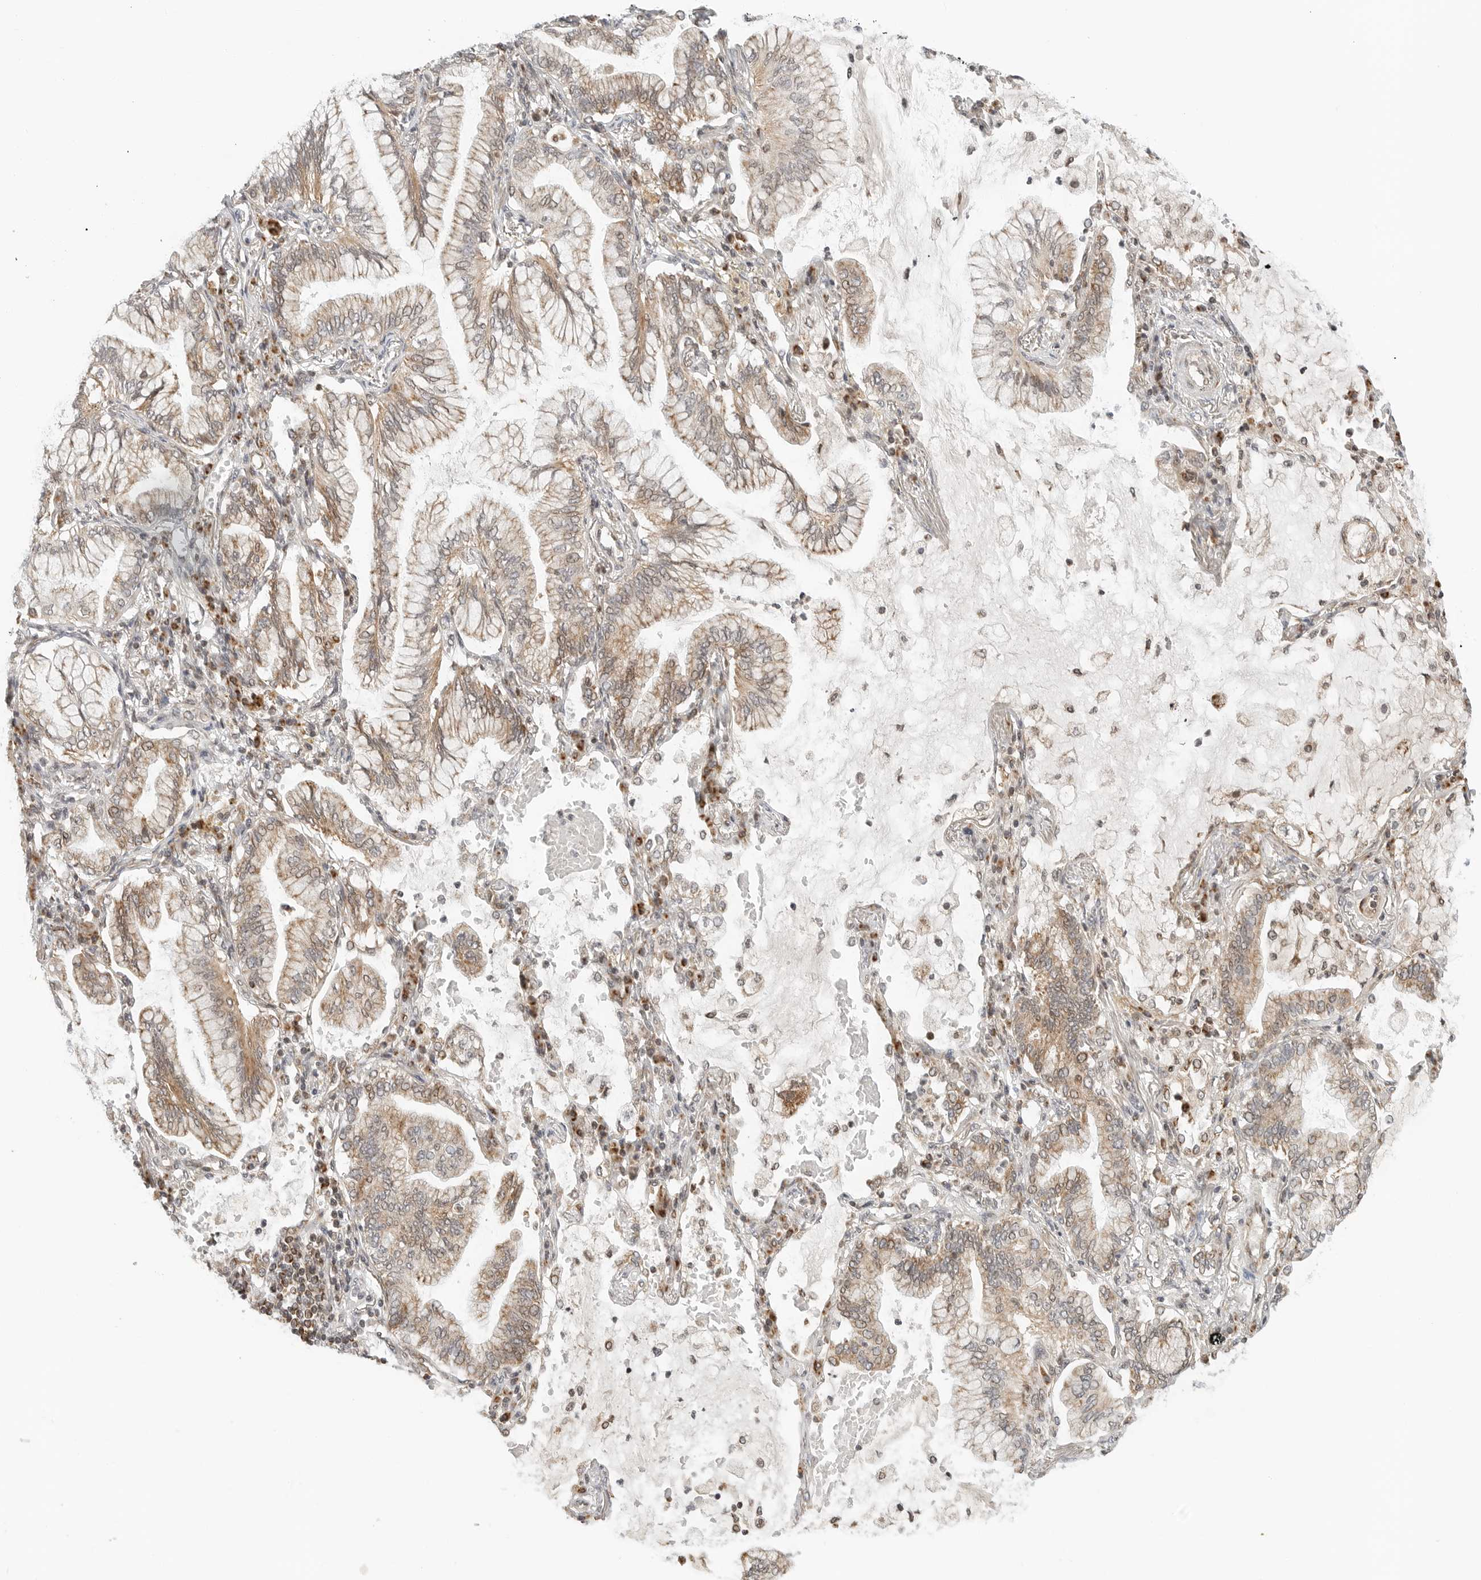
{"staining": {"intensity": "moderate", "quantity": ">75%", "location": "cytoplasmic/membranous"}, "tissue": "lung cancer", "cell_type": "Tumor cells", "image_type": "cancer", "snomed": [{"axis": "morphology", "description": "Adenocarcinoma, NOS"}, {"axis": "topography", "description": "Lung"}], "caption": "Tumor cells display medium levels of moderate cytoplasmic/membranous staining in approximately >75% of cells in lung cancer.", "gene": "DYRK4", "patient": {"sex": "female", "age": 70}}